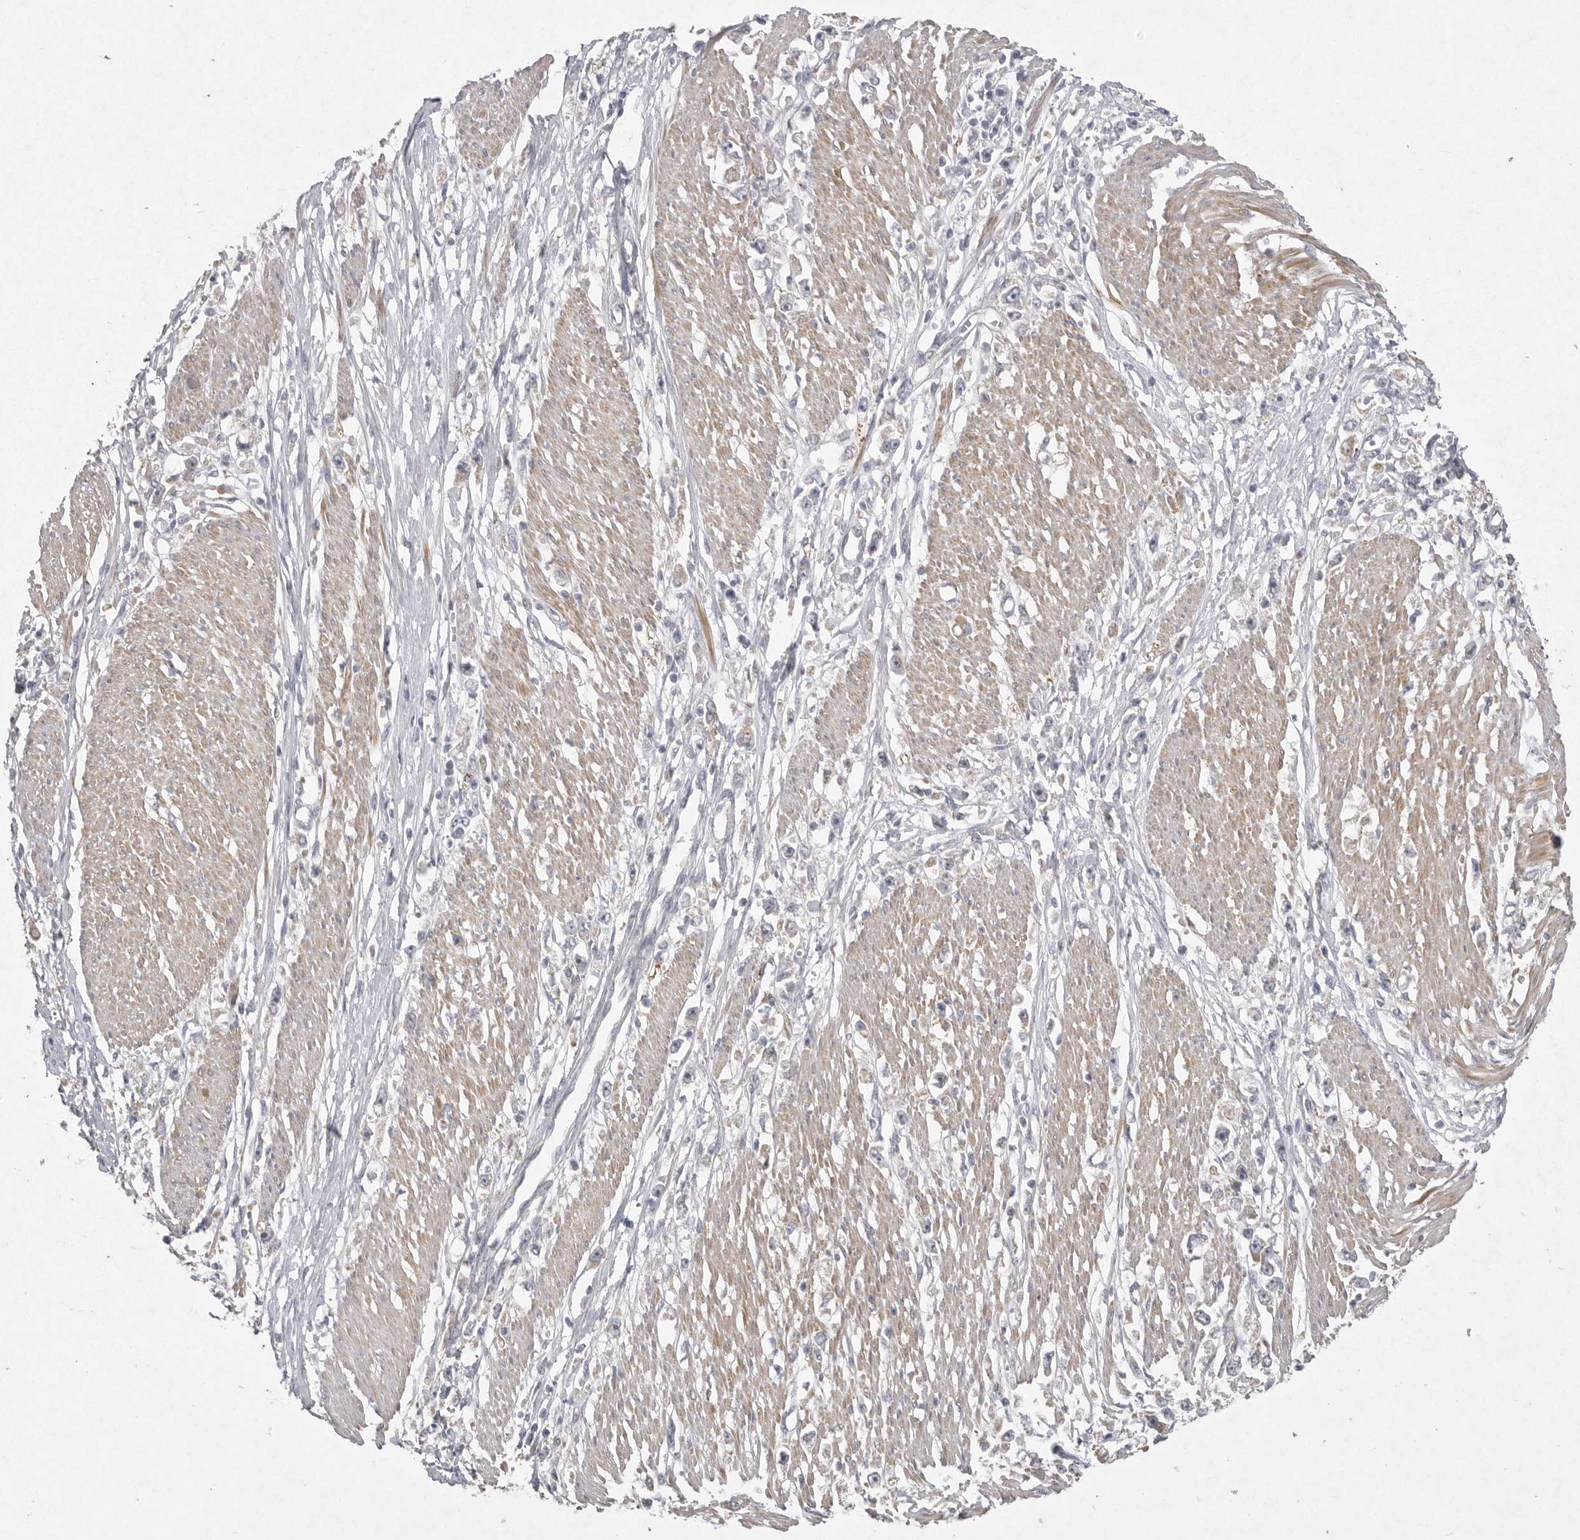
{"staining": {"intensity": "negative", "quantity": "none", "location": "none"}, "tissue": "stomach cancer", "cell_type": "Tumor cells", "image_type": "cancer", "snomed": [{"axis": "morphology", "description": "Adenocarcinoma, NOS"}, {"axis": "topography", "description": "Stomach"}], "caption": "Human stomach adenocarcinoma stained for a protein using immunohistochemistry demonstrates no staining in tumor cells.", "gene": "VANGL2", "patient": {"sex": "female", "age": 59}}